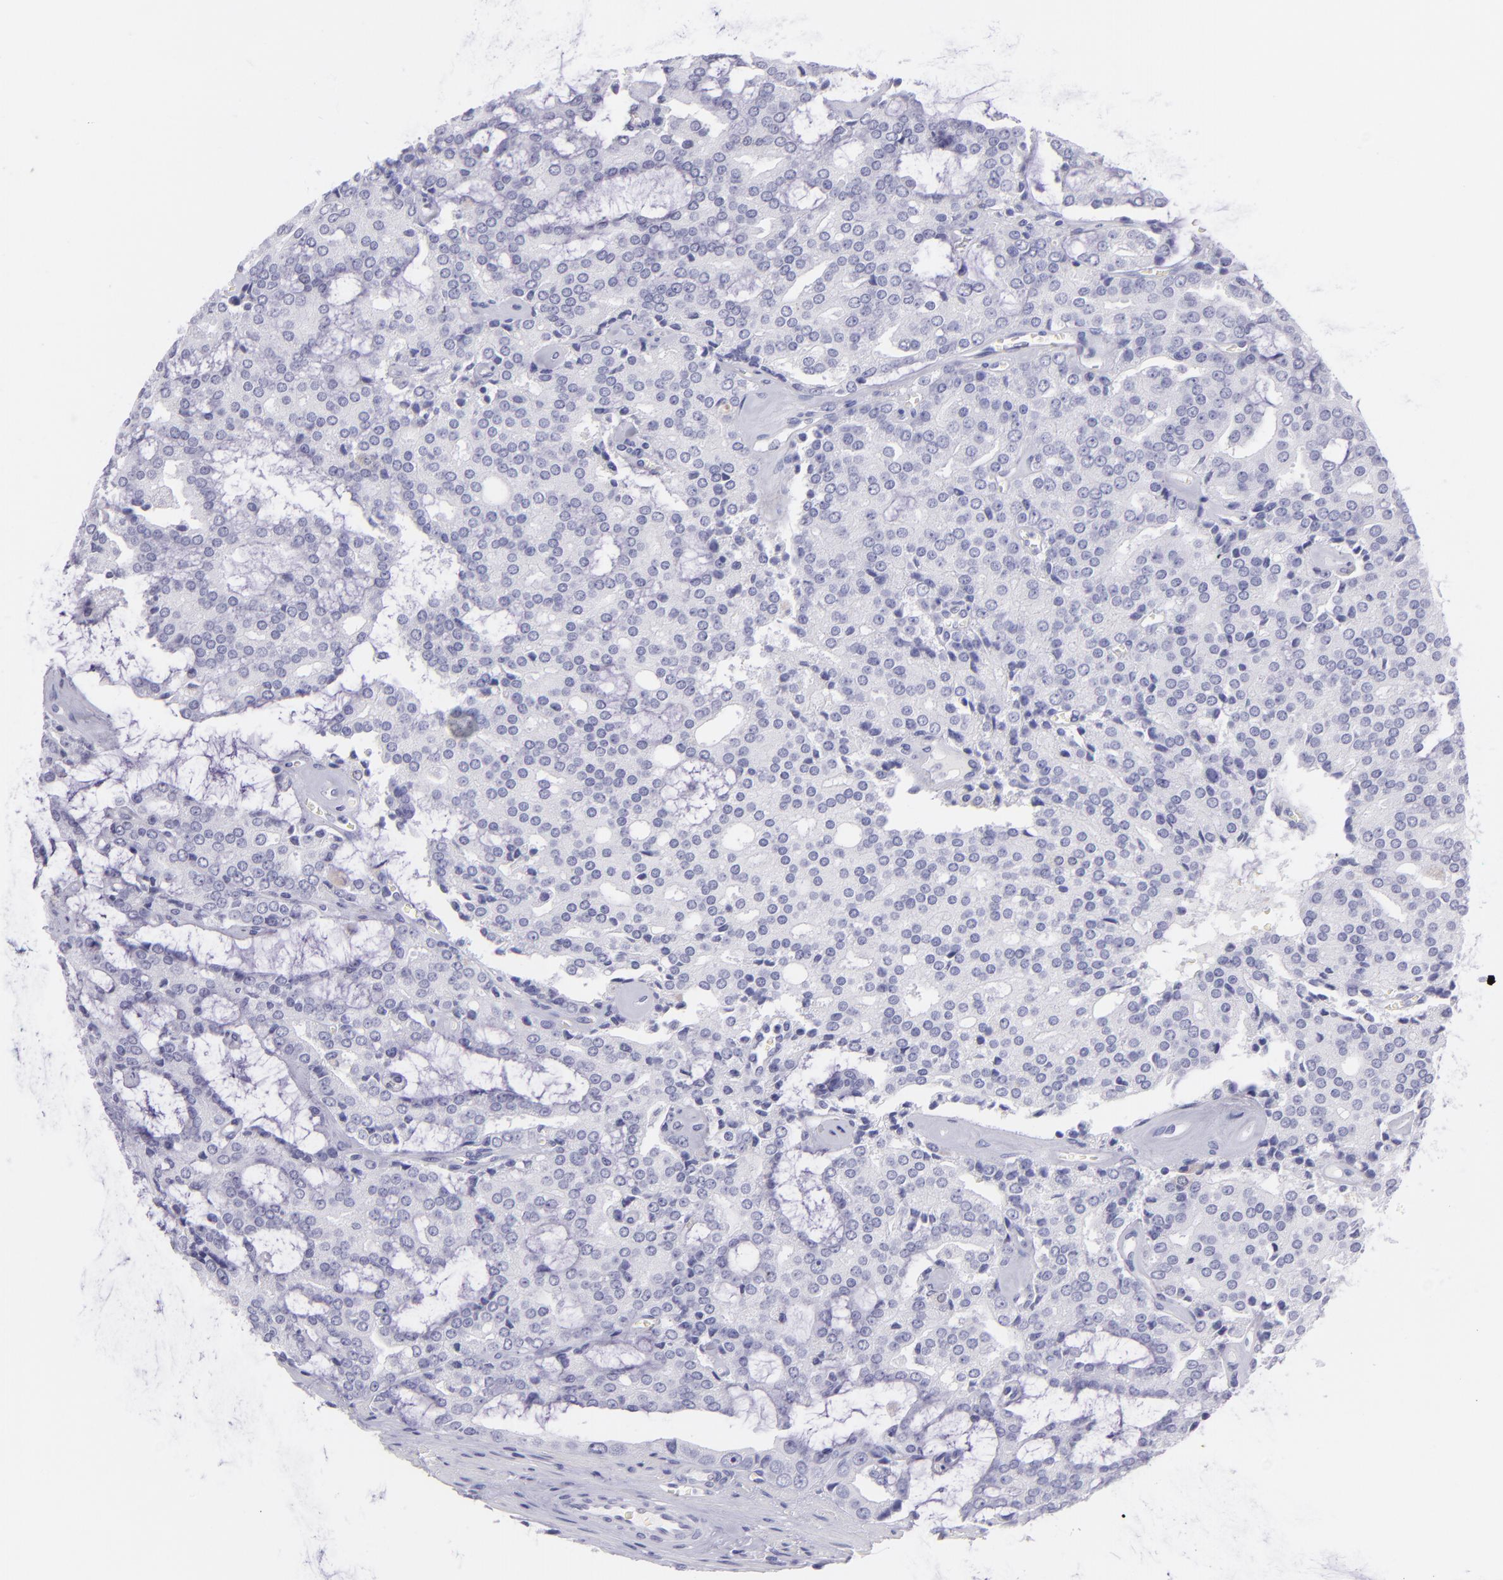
{"staining": {"intensity": "negative", "quantity": "none", "location": "none"}, "tissue": "prostate cancer", "cell_type": "Tumor cells", "image_type": "cancer", "snomed": [{"axis": "morphology", "description": "Adenocarcinoma, High grade"}, {"axis": "topography", "description": "Prostate"}], "caption": "The photomicrograph reveals no staining of tumor cells in prostate cancer. (DAB (3,3'-diaminobenzidine) IHC visualized using brightfield microscopy, high magnification).", "gene": "CNP", "patient": {"sex": "male", "age": 67}}